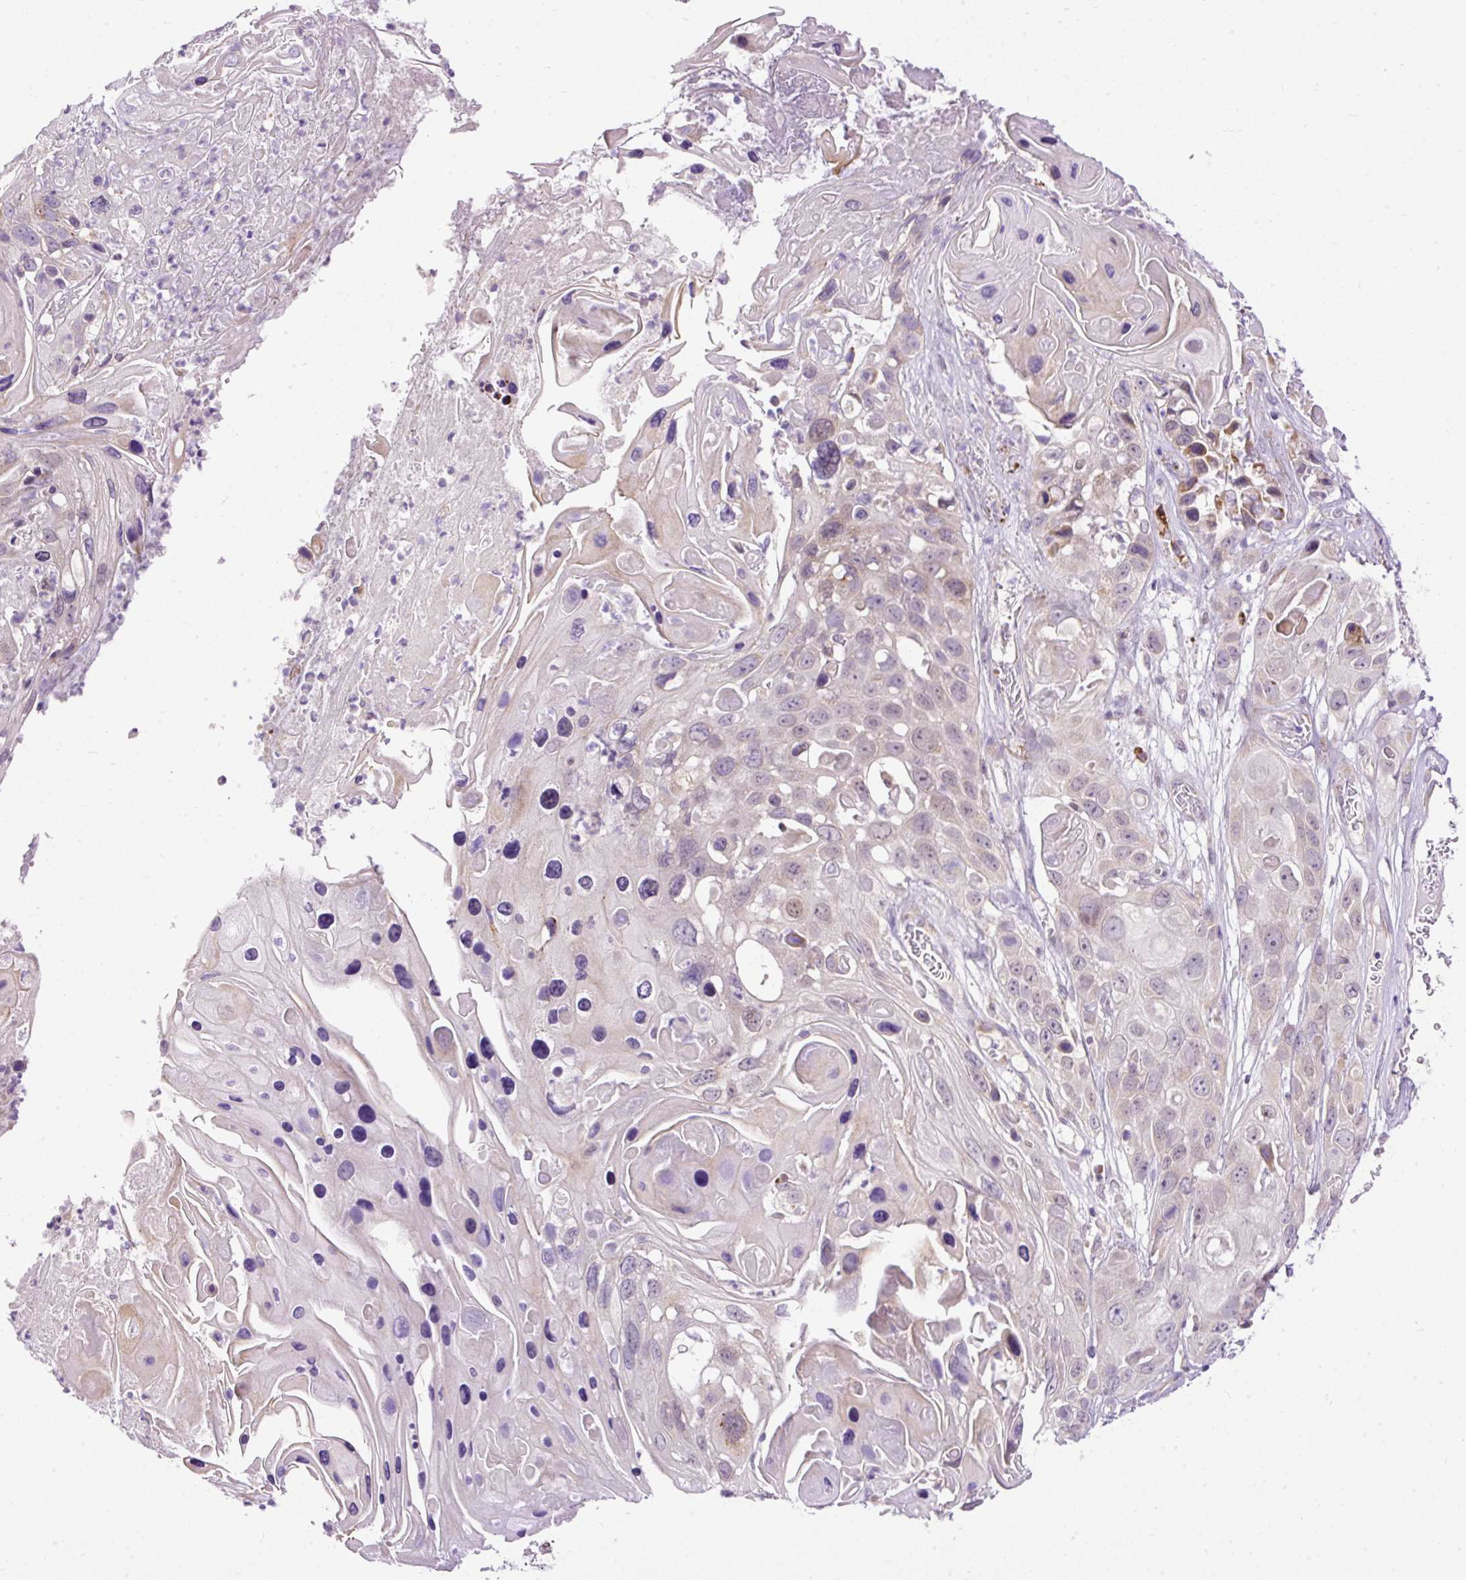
{"staining": {"intensity": "negative", "quantity": "none", "location": "none"}, "tissue": "skin cancer", "cell_type": "Tumor cells", "image_type": "cancer", "snomed": [{"axis": "morphology", "description": "Squamous cell carcinoma, NOS"}, {"axis": "topography", "description": "Skin"}], "caption": "A high-resolution image shows IHC staining of squamous cell carcinoma (skin), which shows no significant expression in tumor cells. (DAB (3,3'-diaminobenzidine) IHC visualized using brightfield microscopy, high magnification).", "gene": "FMC1", "patient": {"sex": "male", "age": 55}}